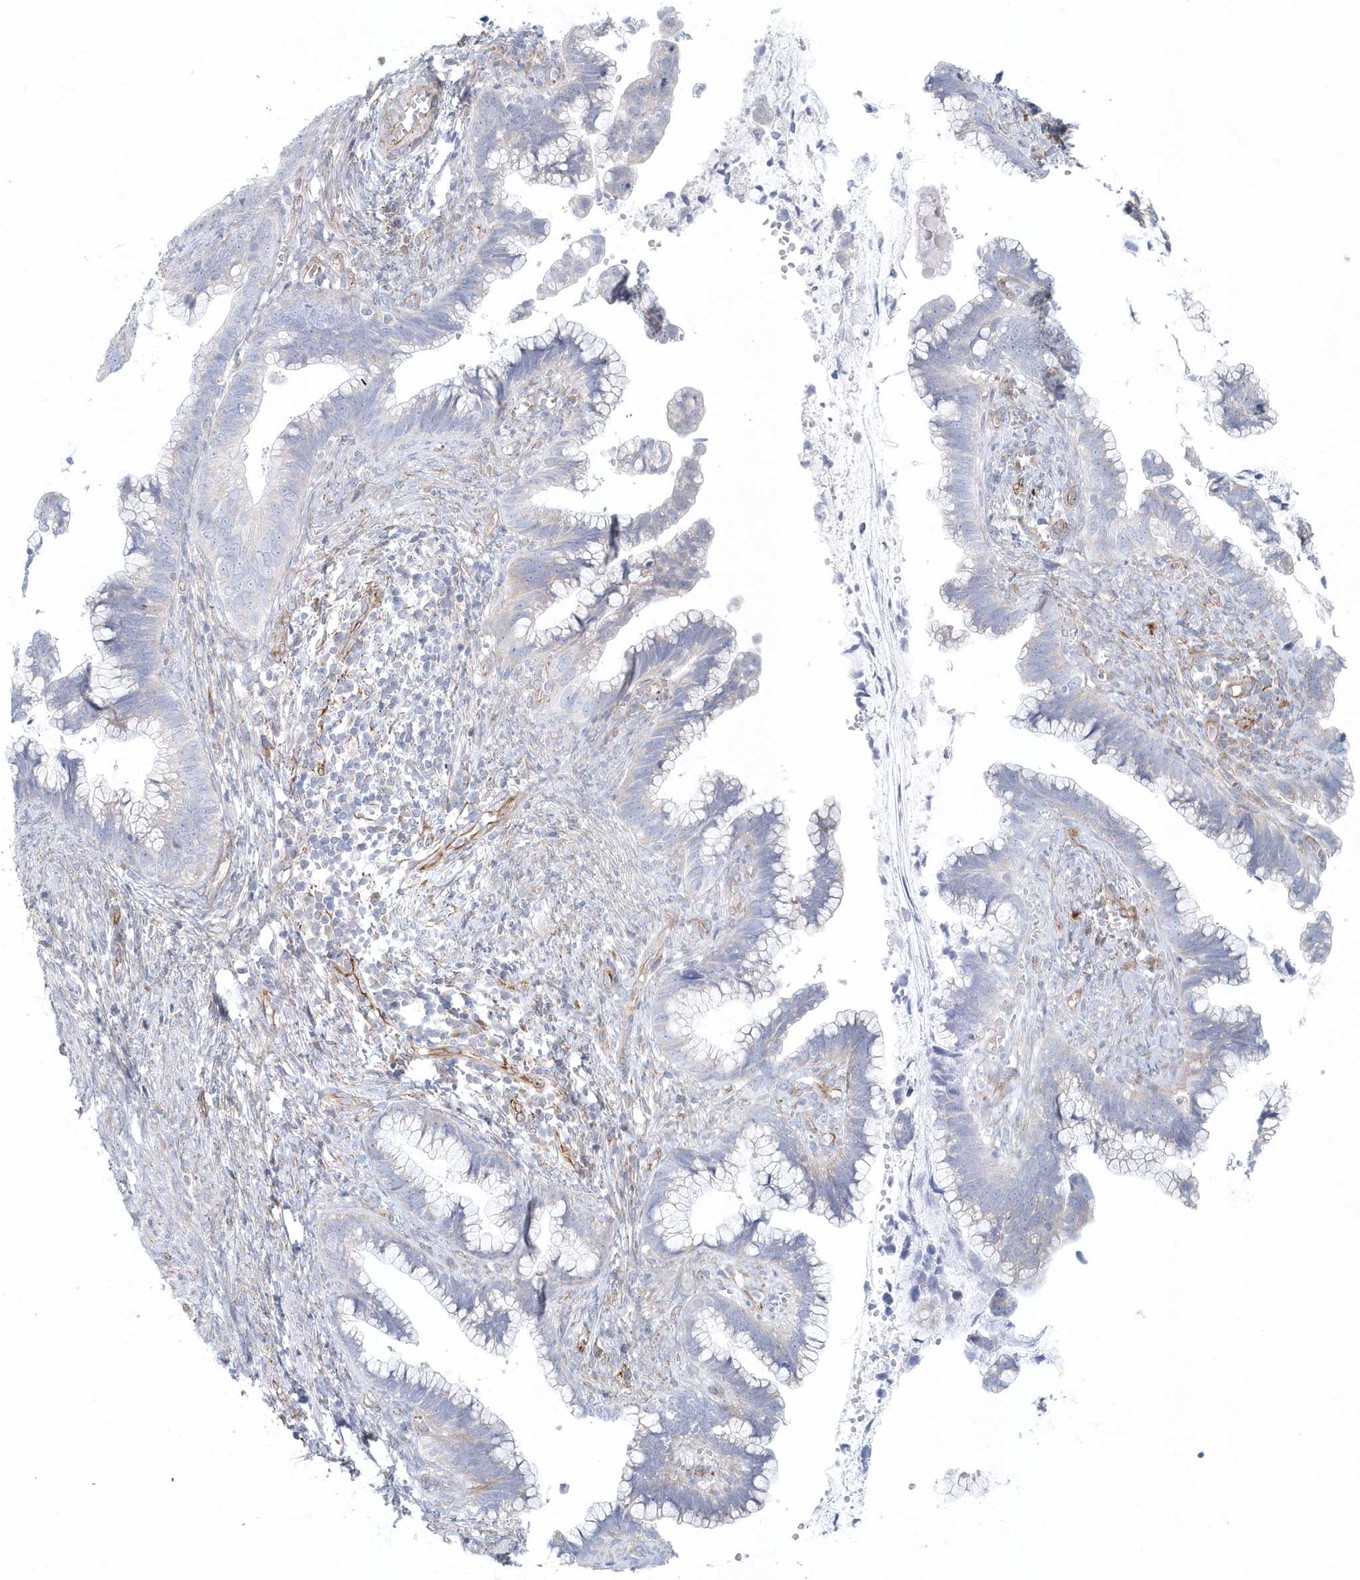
{"staining": {"intensity": "negative", "quantity": "none", "location": "none"}, "tissue": "cervical cancer", "cell_type": "Tumor cells", "image_type": "cancer", "snomed": [{"axis": "morphology", "description": "Adenocarcinoma, NOS"}, {"axis": "topography", "description": "Cervix"}], "caption": "A photomicrograph of human adenocarcinoma (cervical) is negative for staining in tumor cells.", "gene": "GPR152", "patient": {"sex": "female", "age": 44}}